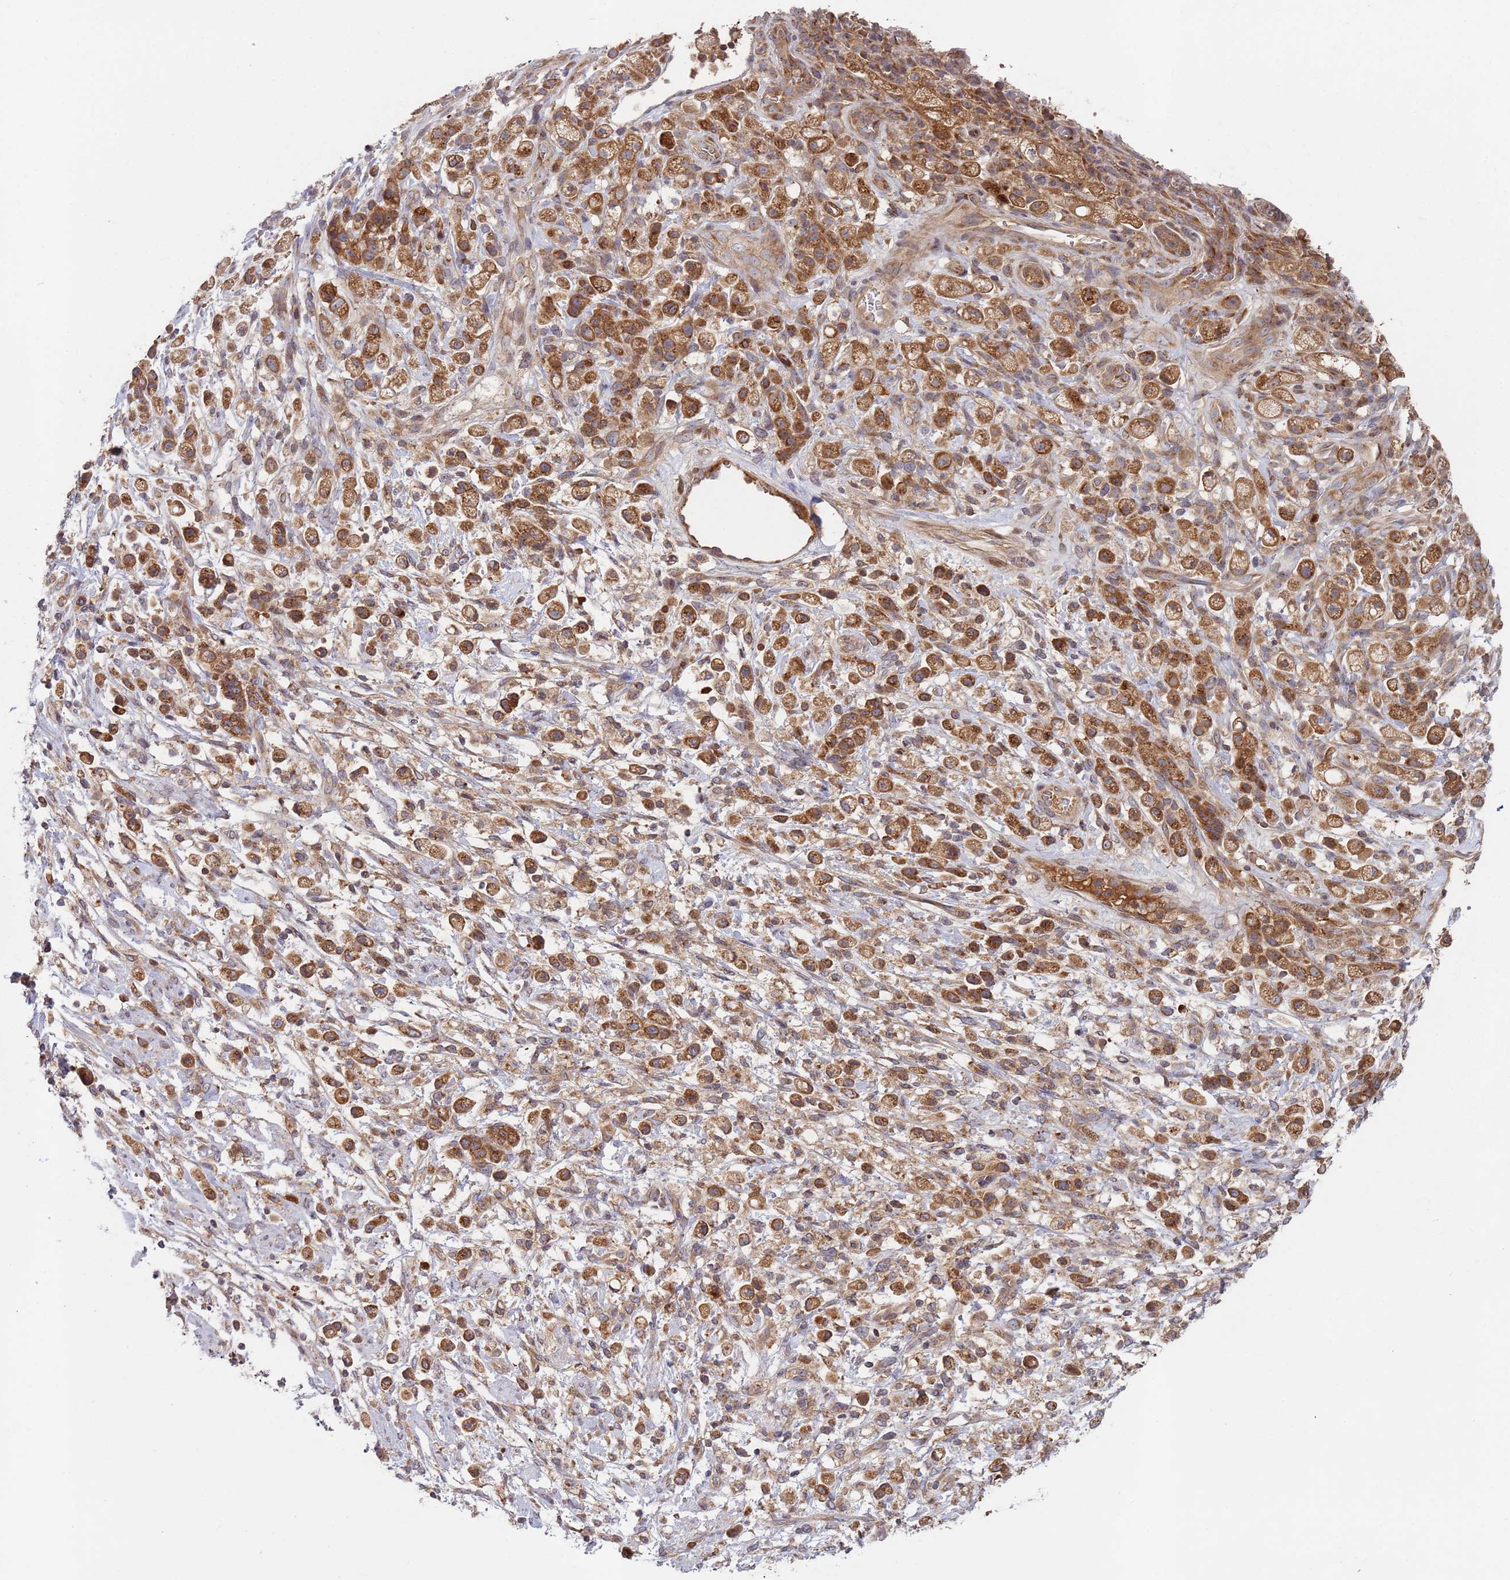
{"staining": {"intensity": "moderate", "quantity": ">75%", "location": "cytoplasmic/membranous"}, "tissue": "stomach cancer", "cell_type": "Tumor cells", "image_type": "cancer", "snomed": [{"axis": "morphology", "description": "Adenocarcinoma, NOS"}, {"axis": "topography", "description": "Stomach"}], "caption": "The micrograph shows a brown stain indicating the presence of a protein in the cytoplasmic/membranous of tumor cells in stomach cancer (adenocarcinoma).", "gene": "OR5A2", "patient": {"sex": "female", "age": 60}}